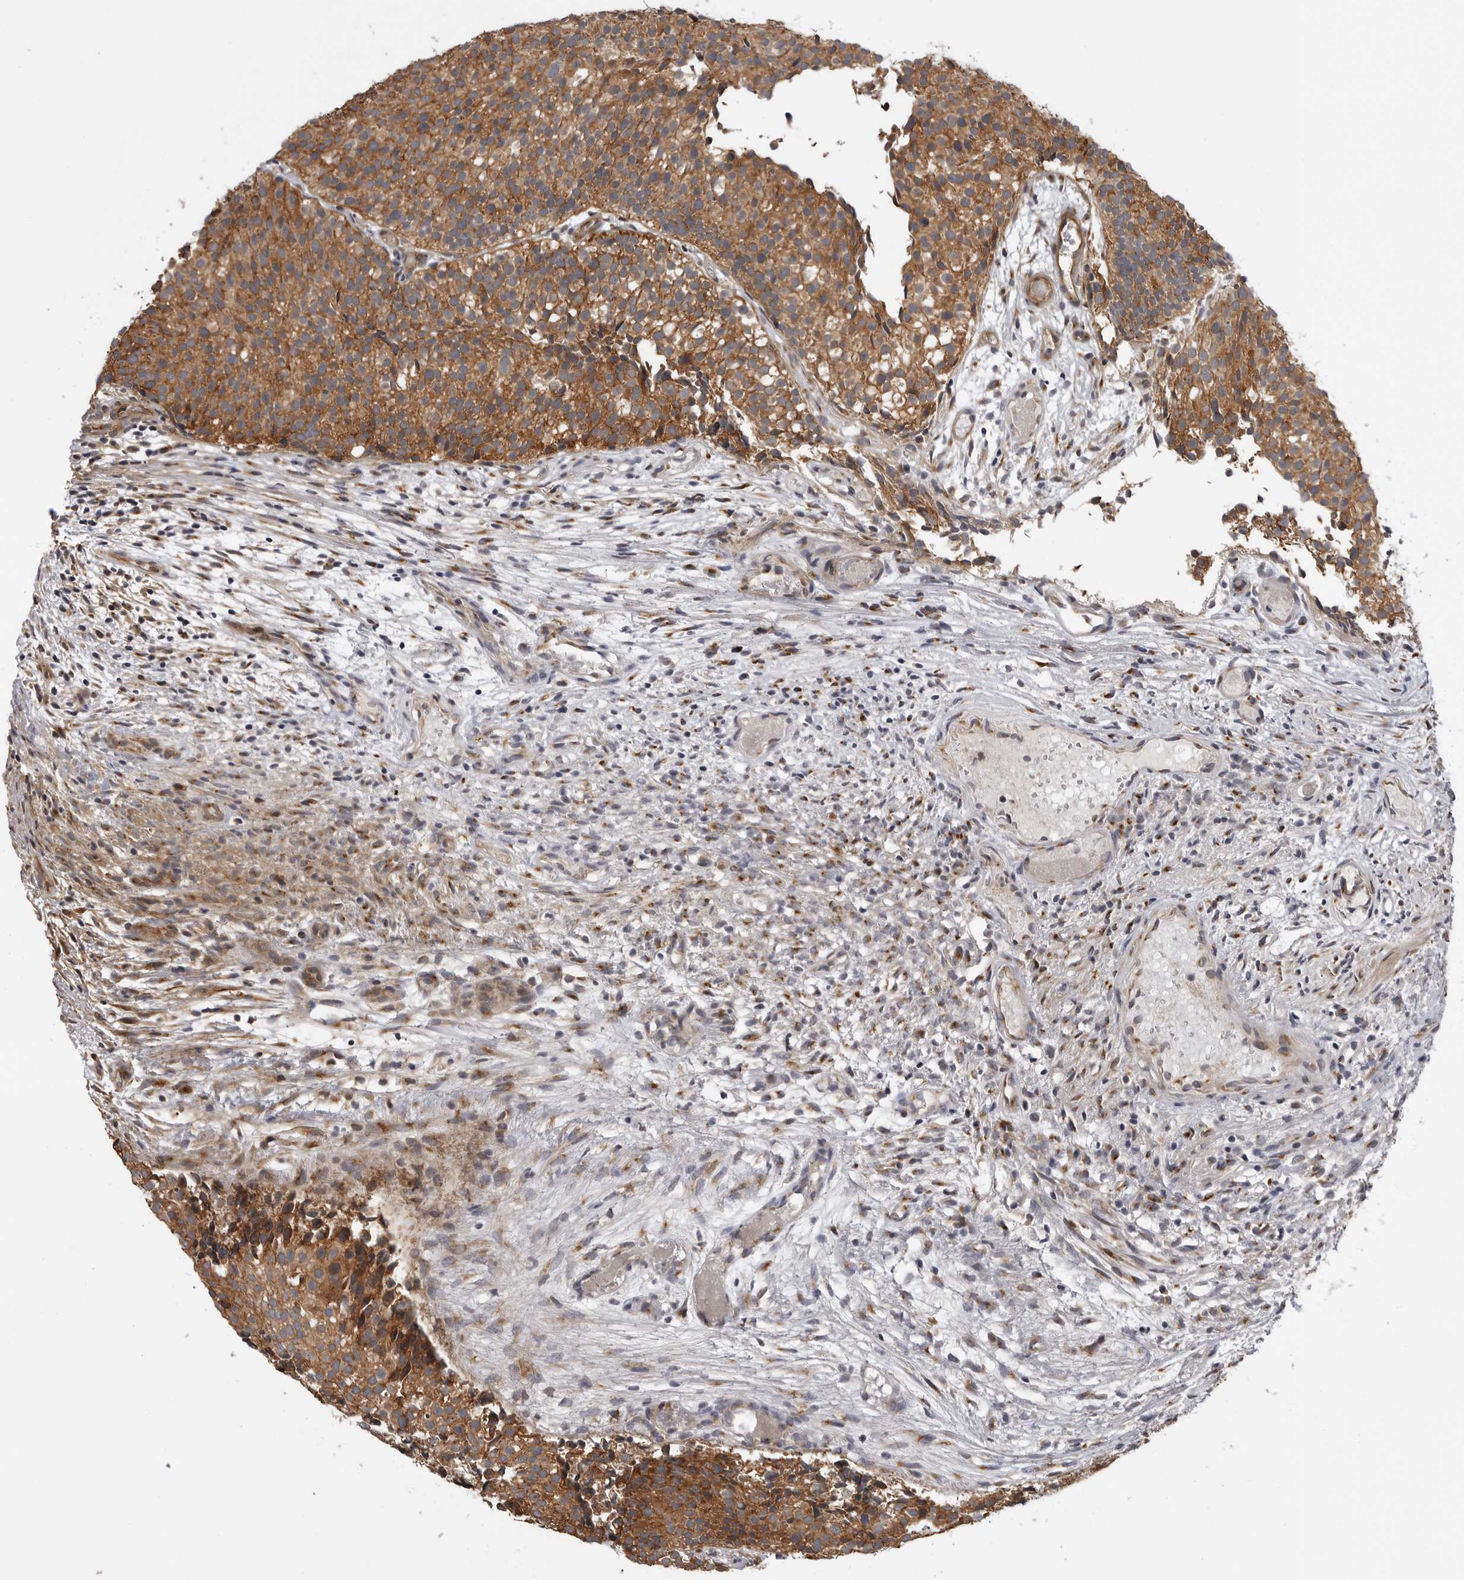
{"staining": {"intensity": "moderate", "quantity": ">75%", "location": "cytoplasmic/membranous"}, "tissue": "urothelial cancer", "cell_type": "Tumor cells", "image_type": "cancer", "snomed": [{"axis": "morphology", "description": "Urothelial carcinoma, Low grade"}, {"axis": "topography", "description": "Urinary bladder"}], "caption": "IHC staining of urothelial carcinoma (low-grade), which exhibits medium levels of moderate cytoplasmic/membranous expression in approximately >75% of tumor cells indicating moderate cytoplasmic/membranous protein positivity. The staining was performed using DAB (brown) for protein detection and nuclei were counterstained in hematoxylin (blue).", "gene": "LRRC45", "patient": {"sex": "male", "age": 86}}